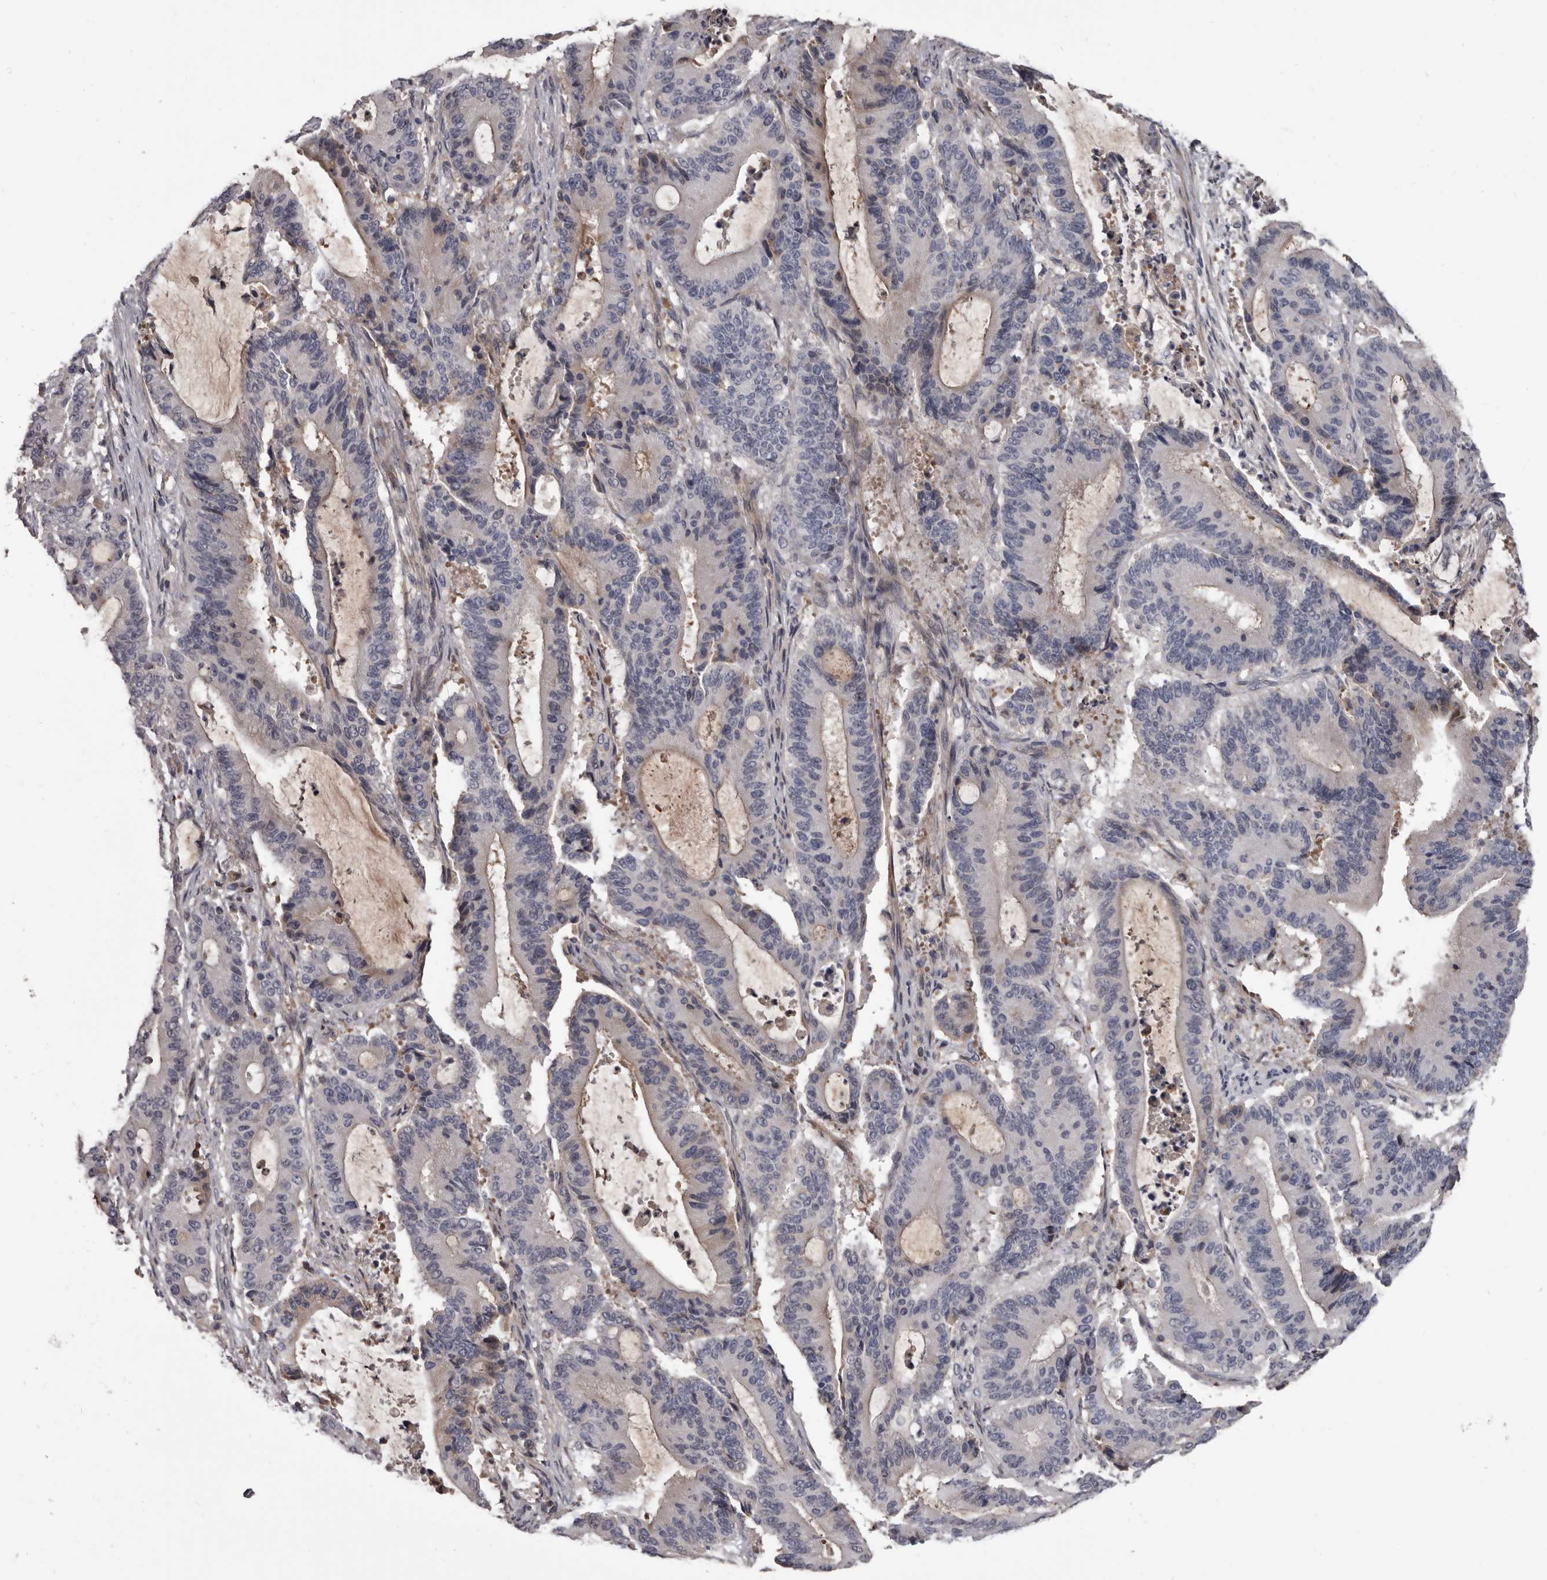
{"staining": {"intensity": "negative", "quantity": "none", "location": "none"}, "tissue": "liver cancer", "cell_type": "Tumor cells", "image_type": "cancer", "snomed": [{"axis": "morphology", "description": "Cholangiocarcinoma"}, {"axis": "topography", "description": "Liver"}], "caption": "An image of human liver cancer is negative for staining in tumor cells.", "gene": "ALDH5A1", "patient": {"sex": "female", "age": 73}}